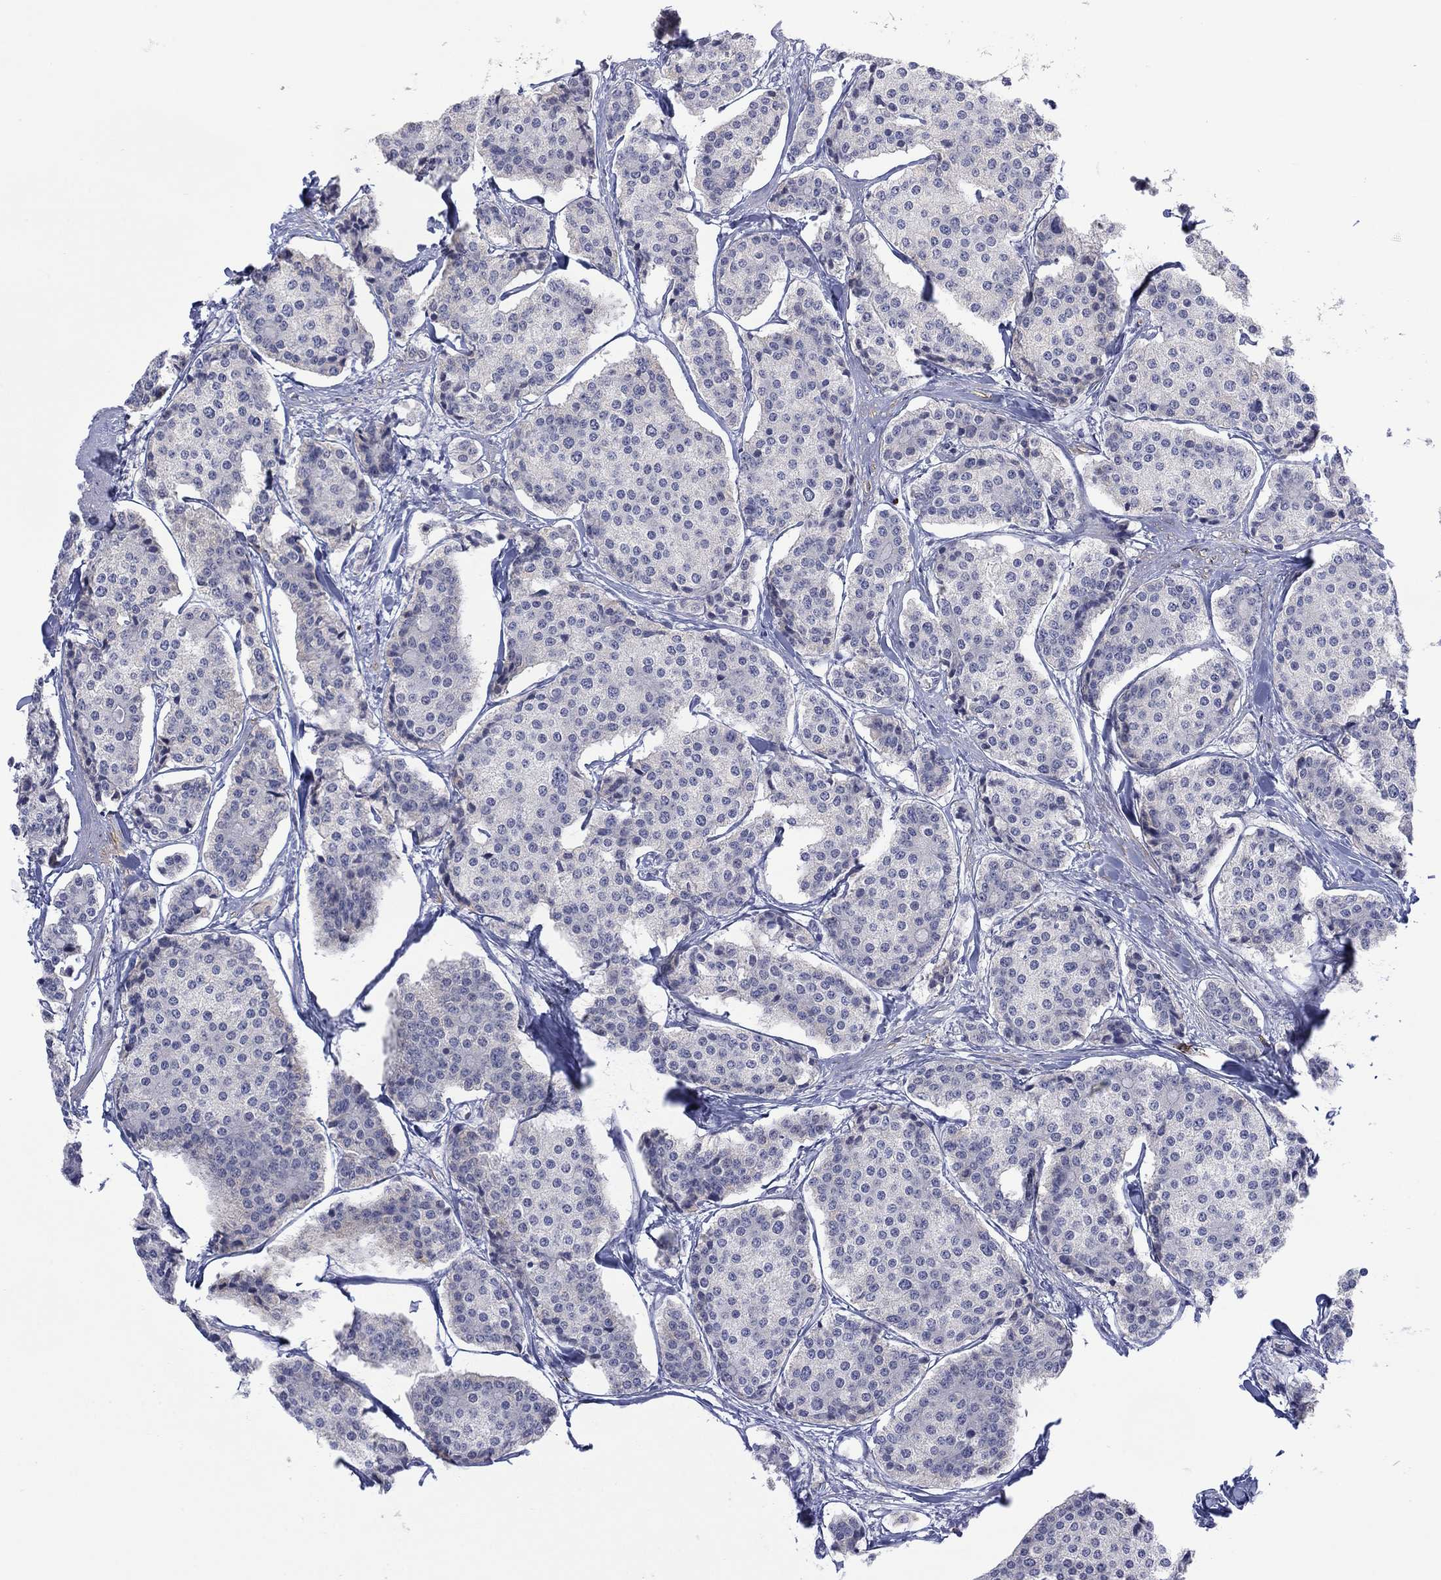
{"staining": {"intensity": "negative", "quantity": "none", "location": "none"}, "tissue": "carcinoid", "cell_type": "Tumor cells", "image_type": "cancer", "snomed": [{"axis": "morphology", "description": "Carcinoid, malignant, NOS"}, {"axis": "topography", "description": "Small intestine"}], "caption": "IHC histopathology image of neoplastic tissue: carcinoid stained with DAB (3,3'-diaminobenzidine) displays no significant protein staining in tumor cells.", "gene": "MTRFR", "patient": {"sex": "female", "age": 65}}